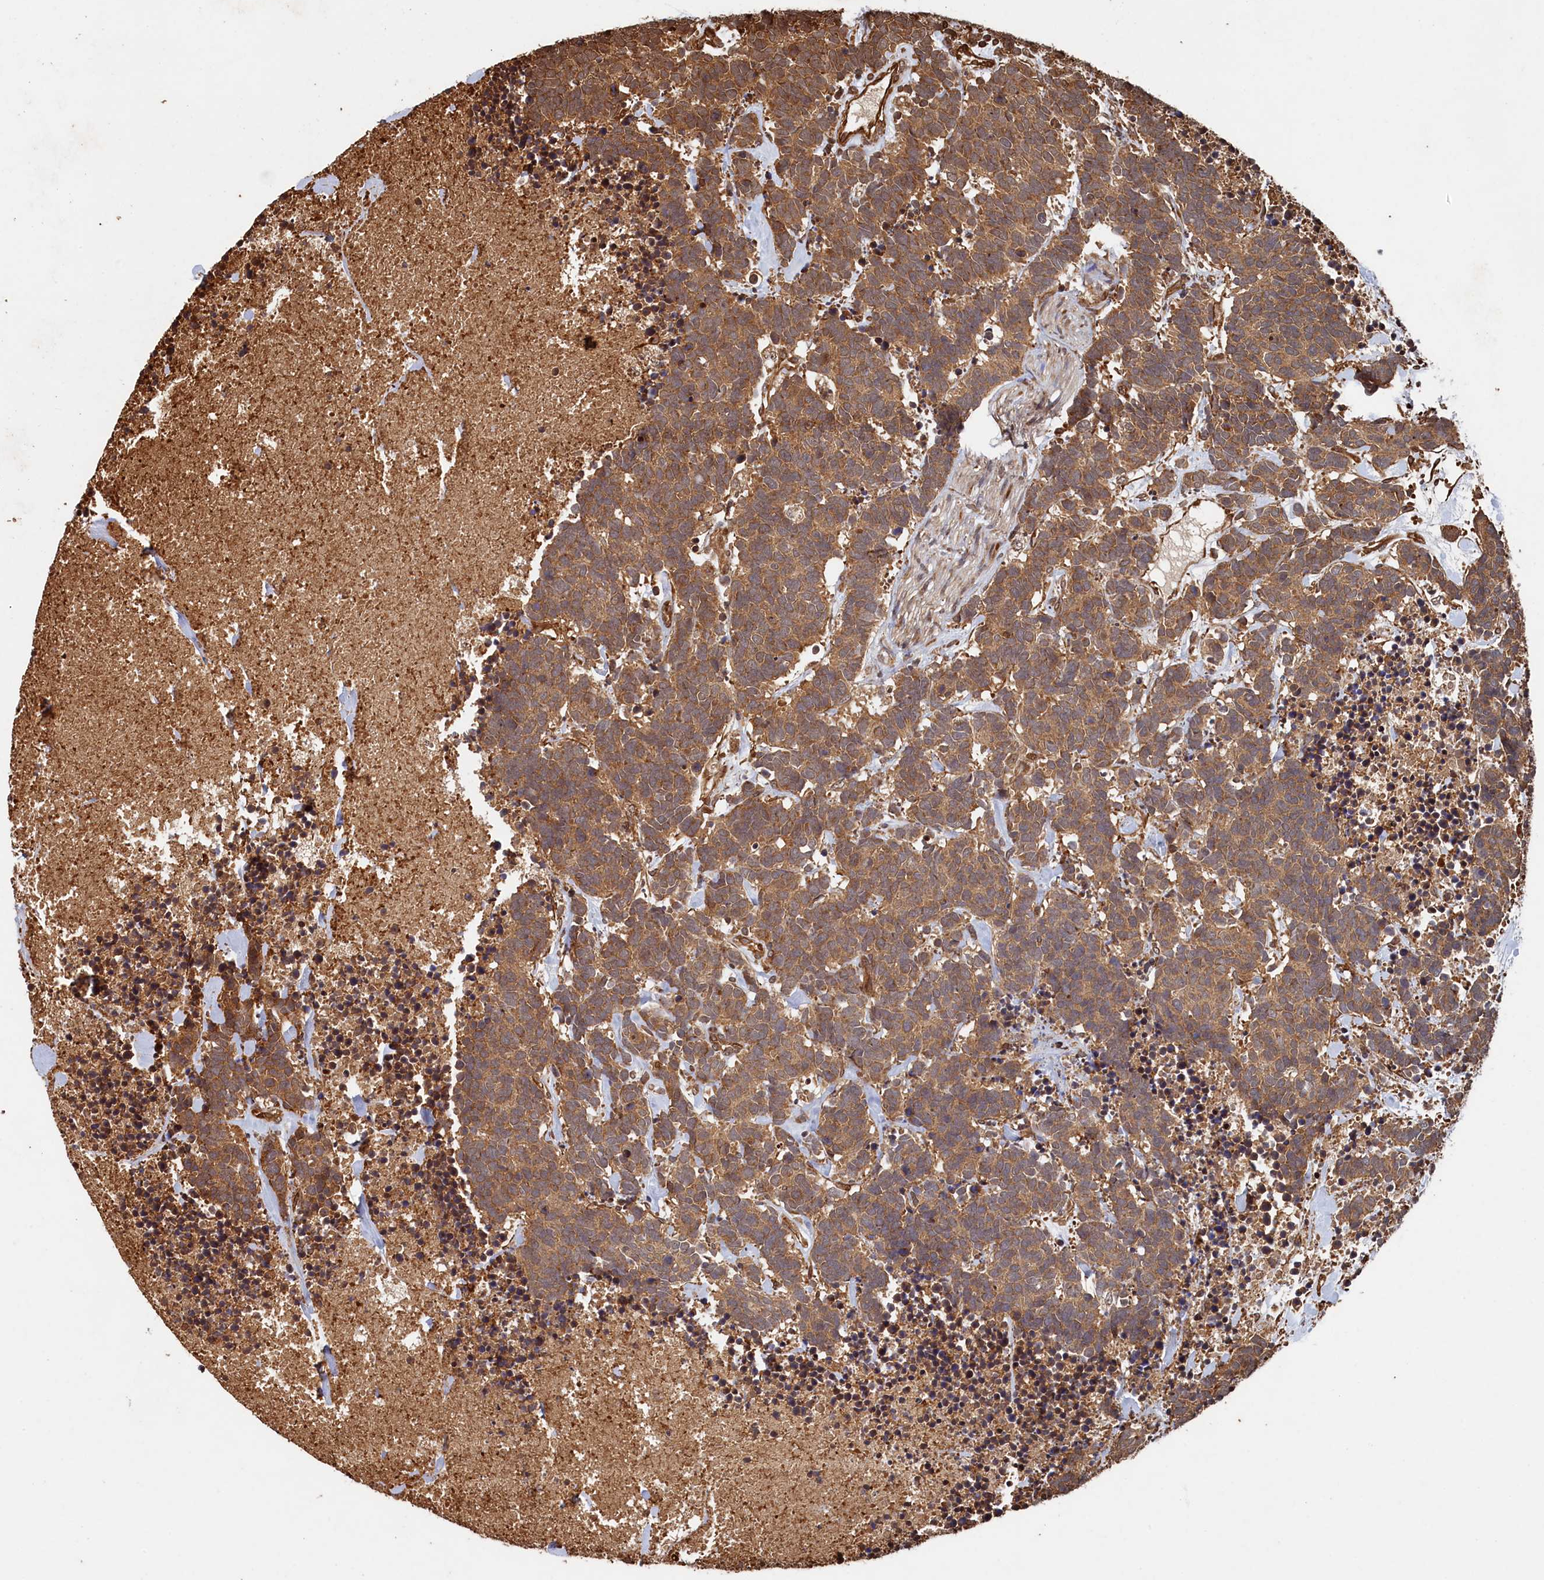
{"staining": {"intensity": "moderate", "quantity": ">75%", "location": "cytoplasmic/membranous"}, "tissue": "carcinoid", "cell_type": "Tumor cells", "image_type": "cancer", "snomed": [{"axis": "morphology", "description": "Carcinoma, NOS"}, {"axis": "morphology", "description": "Carcinoid, malignant, NOS"}, {"axis": "topography", "description": "Prostate"}], "caption": "This is a micrograph of immunohistochemistry staining of carcinoid, which shows moderate staining in the cytoplasmic/membranous of tumor cells.", "gene": "PIGN", "patient": {"sex": "male", "age": 57}}